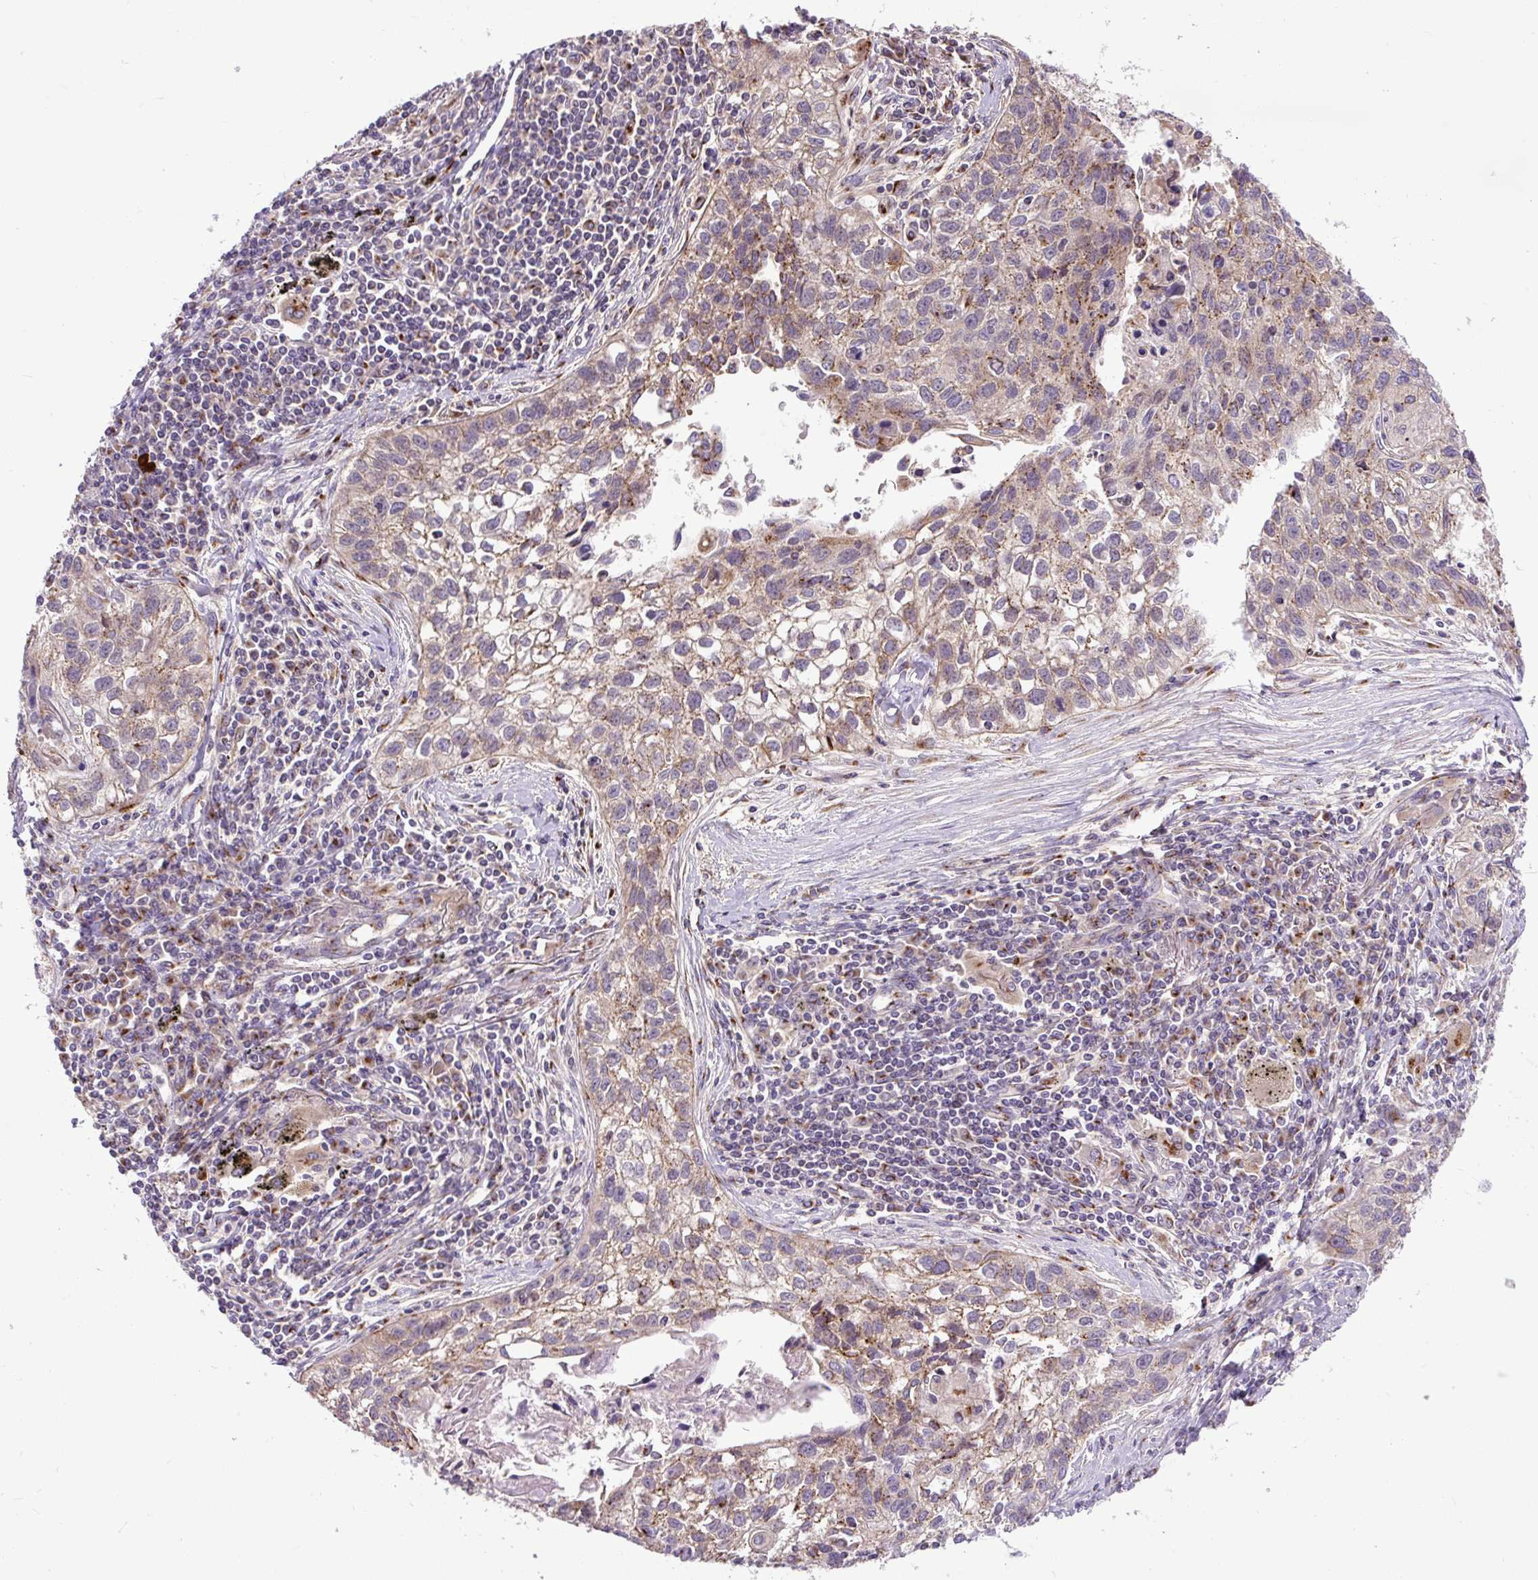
{"staining": {"intensity": "moderate", "quantity": "25%-75%", "location": "cytoplasmic/membranous"}, "tissue": "lung cancer", "cell_type": "Tumor cells", "image_type": "cancer", "snomed": [{"axis": "morphology", "description": "Squamous cell carcinoma, NOS"}, {"axis": "topography", "description": "Lung"}], "caption": "Lung cancer tissue reveals moderate cytoplasmic/membranous expression in approximately 25%-75% of tumor cells, visualized by immunohistochemistry.", "gene": "MSMP", "patient": {"sex": "male", "age": 74}}